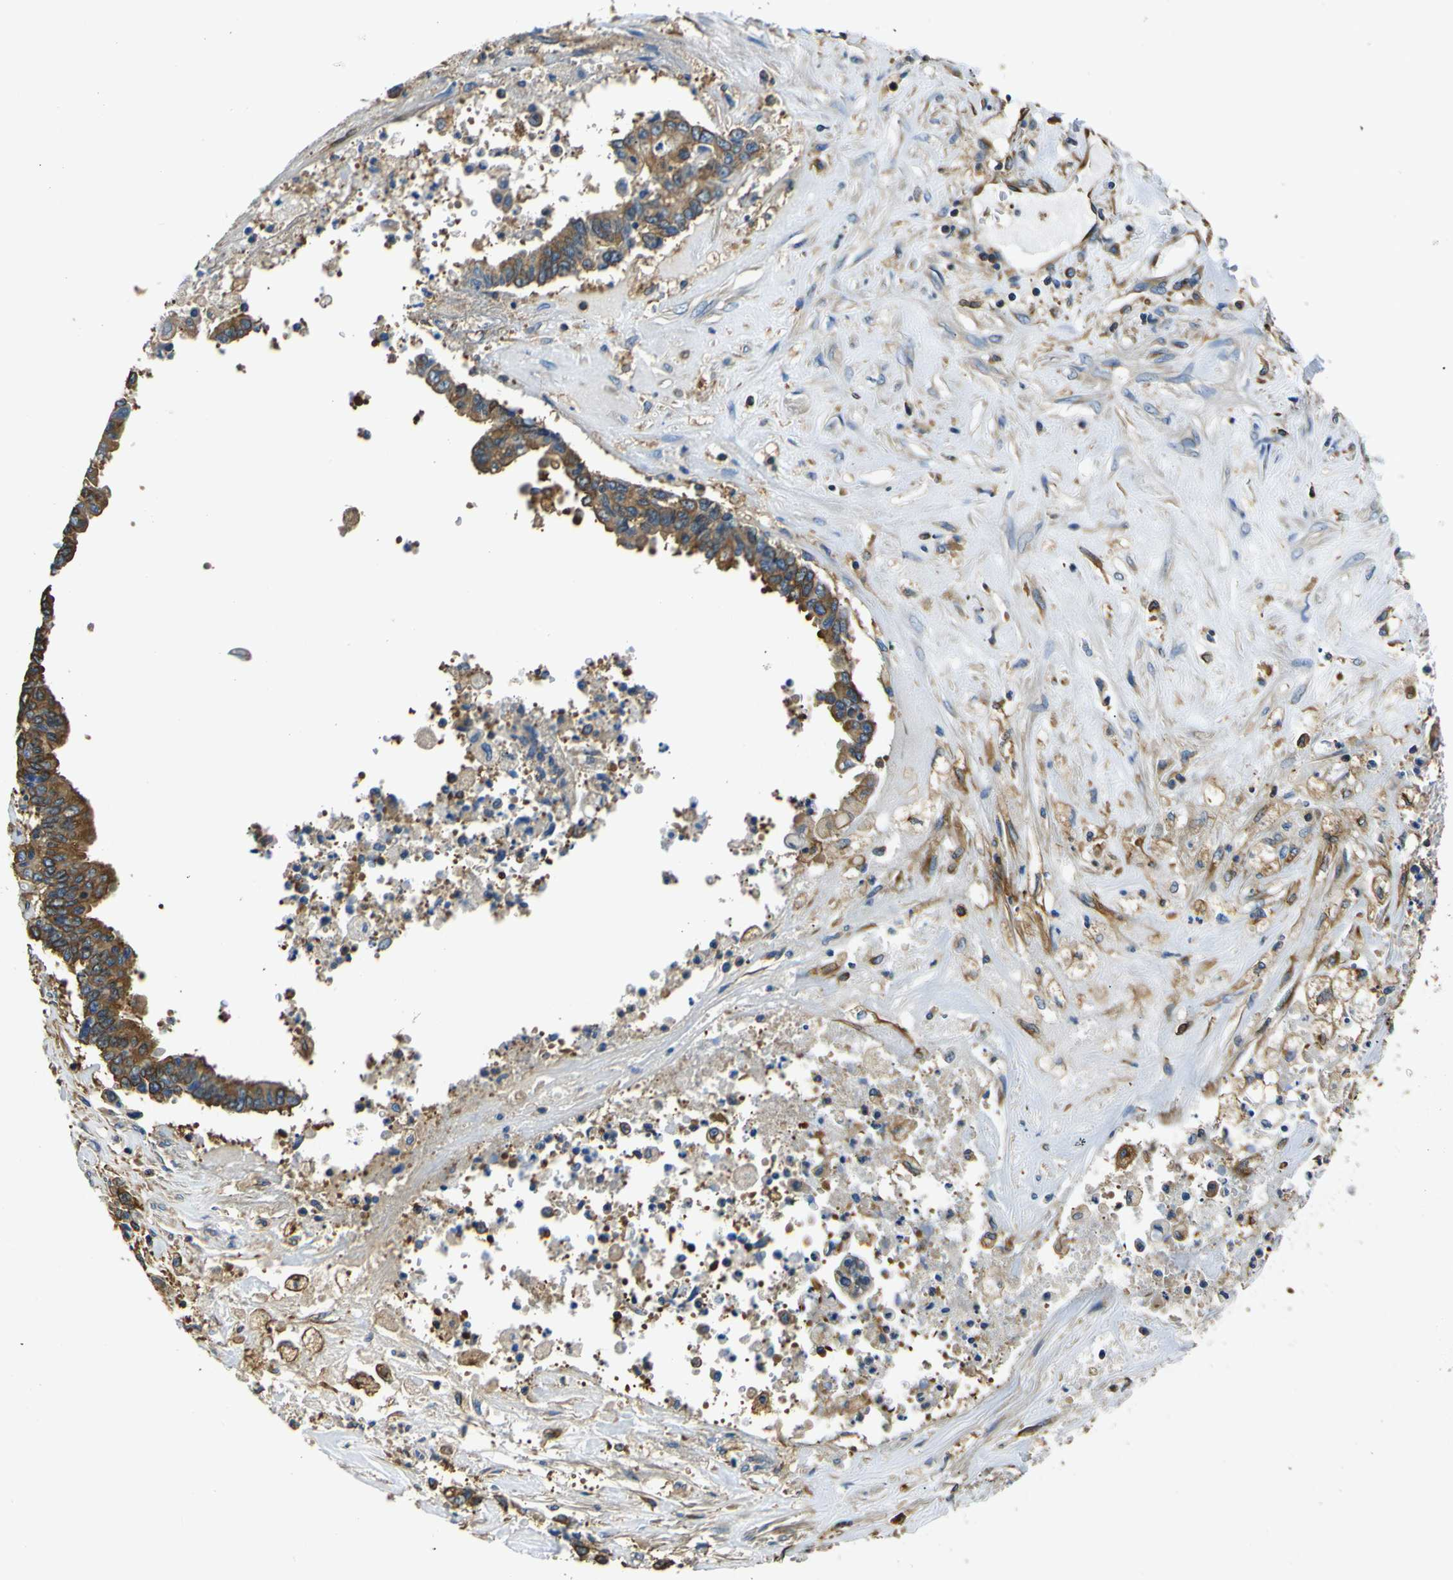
{"staining": {"intensity": "moderate", "quantity": ">75%", "location": "cytoplasmic/membranous"}, "tissue": "liver cancer", "cell_type": "Tumor cells", "image_type": "cancer", "snomed": [{"axis": "morphology", "description": "Cholangiocarcinoma"}, {"axis": "topography", "description": "Liver"}], "caption": "IHC (DAB (3,3'-diaminobenzidine)) staining of human liver cholangiocarcinoma reveals moderate cytoplasmic/membranous protein expression in about >75% of tumor cells.", "gene": "TUBB", "patient": {"sex": "male", "age": 57}}